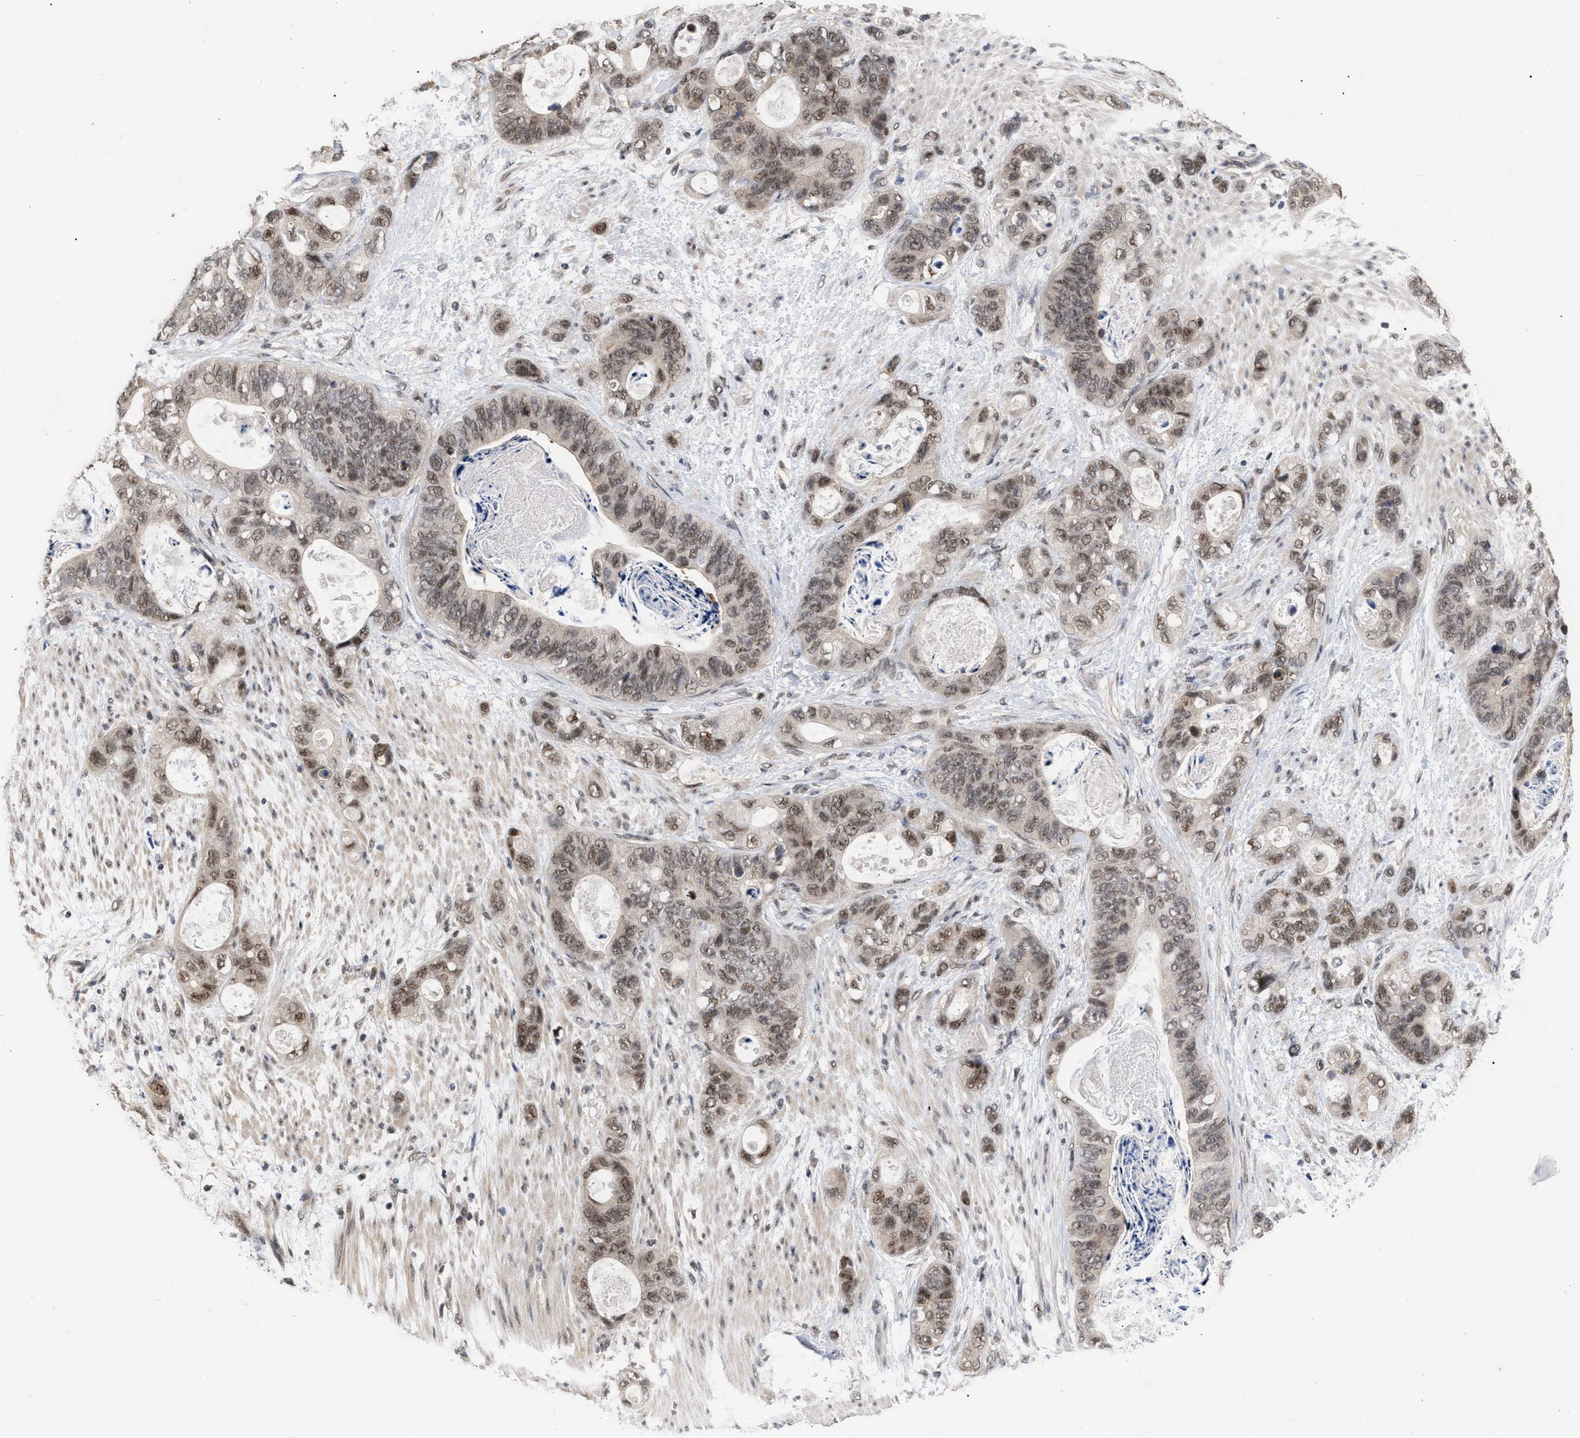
{"staining": {"intensity": "moderate", "quantity": ">75%", "location": "nuclear"}, "tissue": "stomach cancer", "cell_type": "Tumor cells", "image_type": "cancer", "snomed": [{"axis": "morphology", "description": "Normal tissue, NOS"}, {"axis": "morphology", "description": "Adenocarcinoma, NOS"}, {"axis": "topography", "description": "Stomach"}], "caption": "Stomach adenocarcinoma was stained to show a protein in brown. There is medium levels of moderate nuclear positivity in about >75% of tumor cells. The staining was performed using DAB, with brown indicating positive protein expression. Nuclei are stained blue with hematoxylin.", "gene": "JAZF1", "patient": {"sex": "female", "age": 89}}